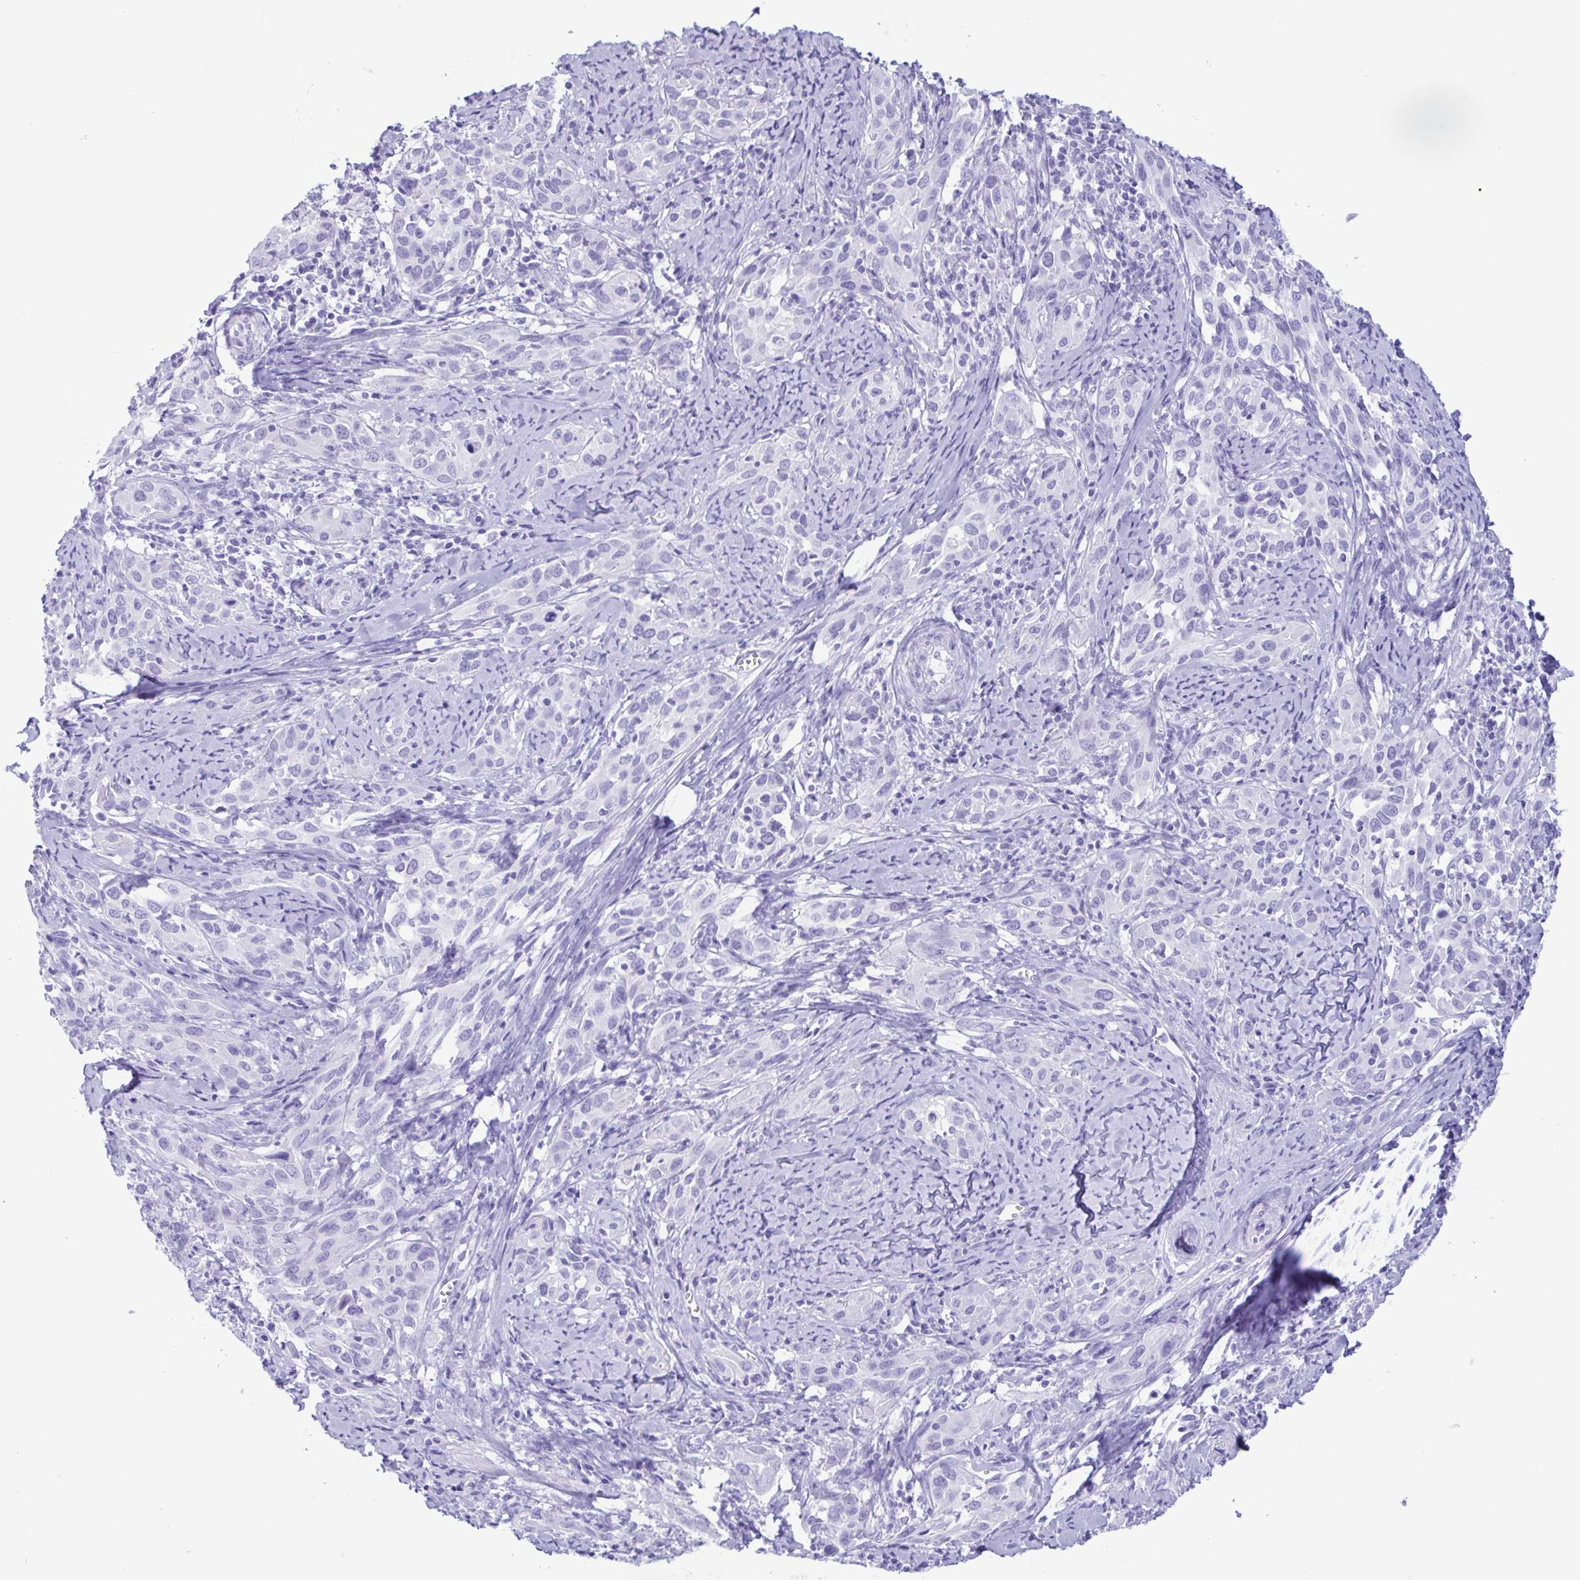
{"staining": {"intensity": "negative", "quantity": "none", "location": "none"}, "tissue": "cervical cancer", "cell_type": "Tumor cells", "image_type": "cancer", "snomed": [{"axis": "morphology", "description": "Squamous cell carcinoma, NOS"}, {"axis": "topography", "description": "Cervix"}], "caption": "Immunohistochemical staining of human cervical squamous cell carcinoma reveals no significant staining in tumor cells. Nuclei are stained in blue.", "gene": "TSPY2", "patient": {"sex": "female", "age": 51}}